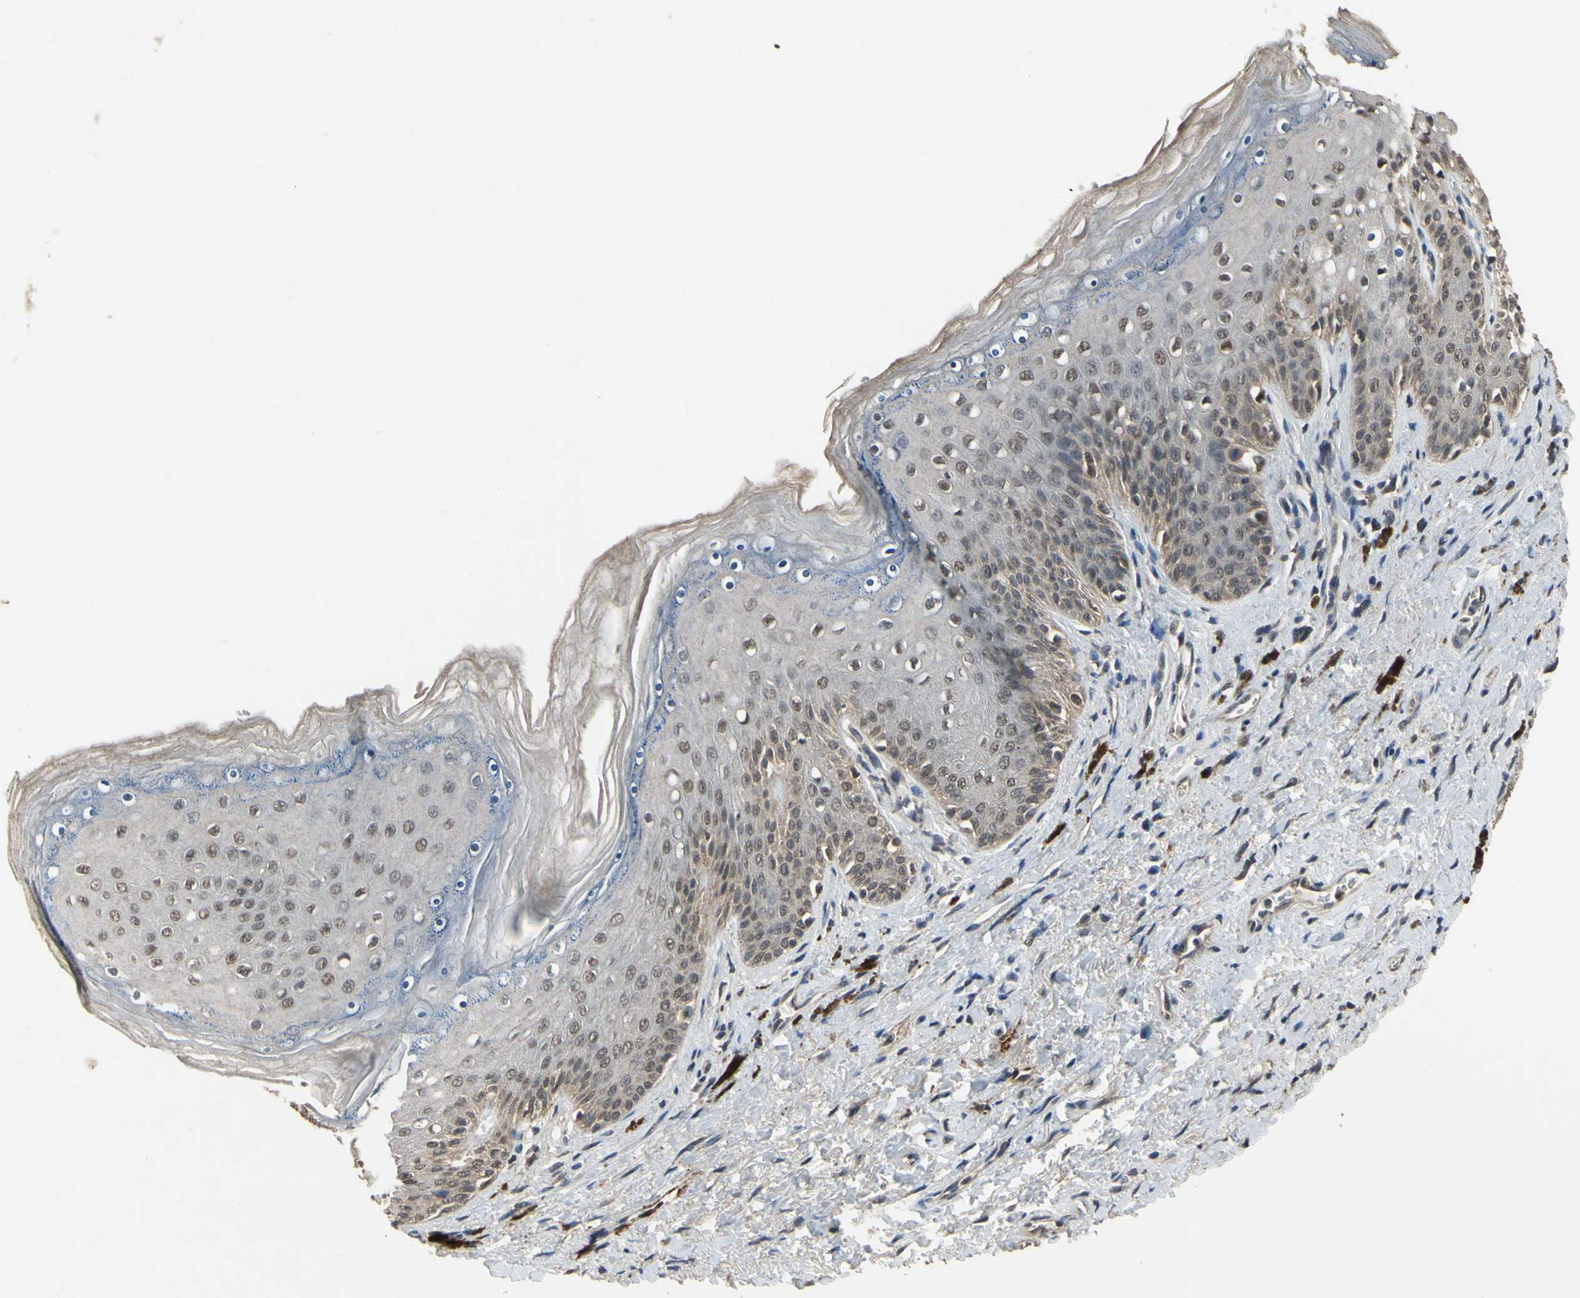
{"staining": {"intensity": "weak", "quantity": ">75%", "location": "cytoplasmic/membranous,nuclear"}, "tissue": "skin", "cell_type": "Epidermal cells", "image_type": "normal", "snomed": [{"axis": "morphology", "description": "Normal tissue, NOS"}, {"axis": "topography", "description": "Anal"}], "caption": "Protein staining by IHC shows weak cytoplasmic/membranous,nuclear expression in about >75% of epidermal cells in benign skin.", "gene": "ZNF174", "patient": {"sex": "female", "age": 46}}